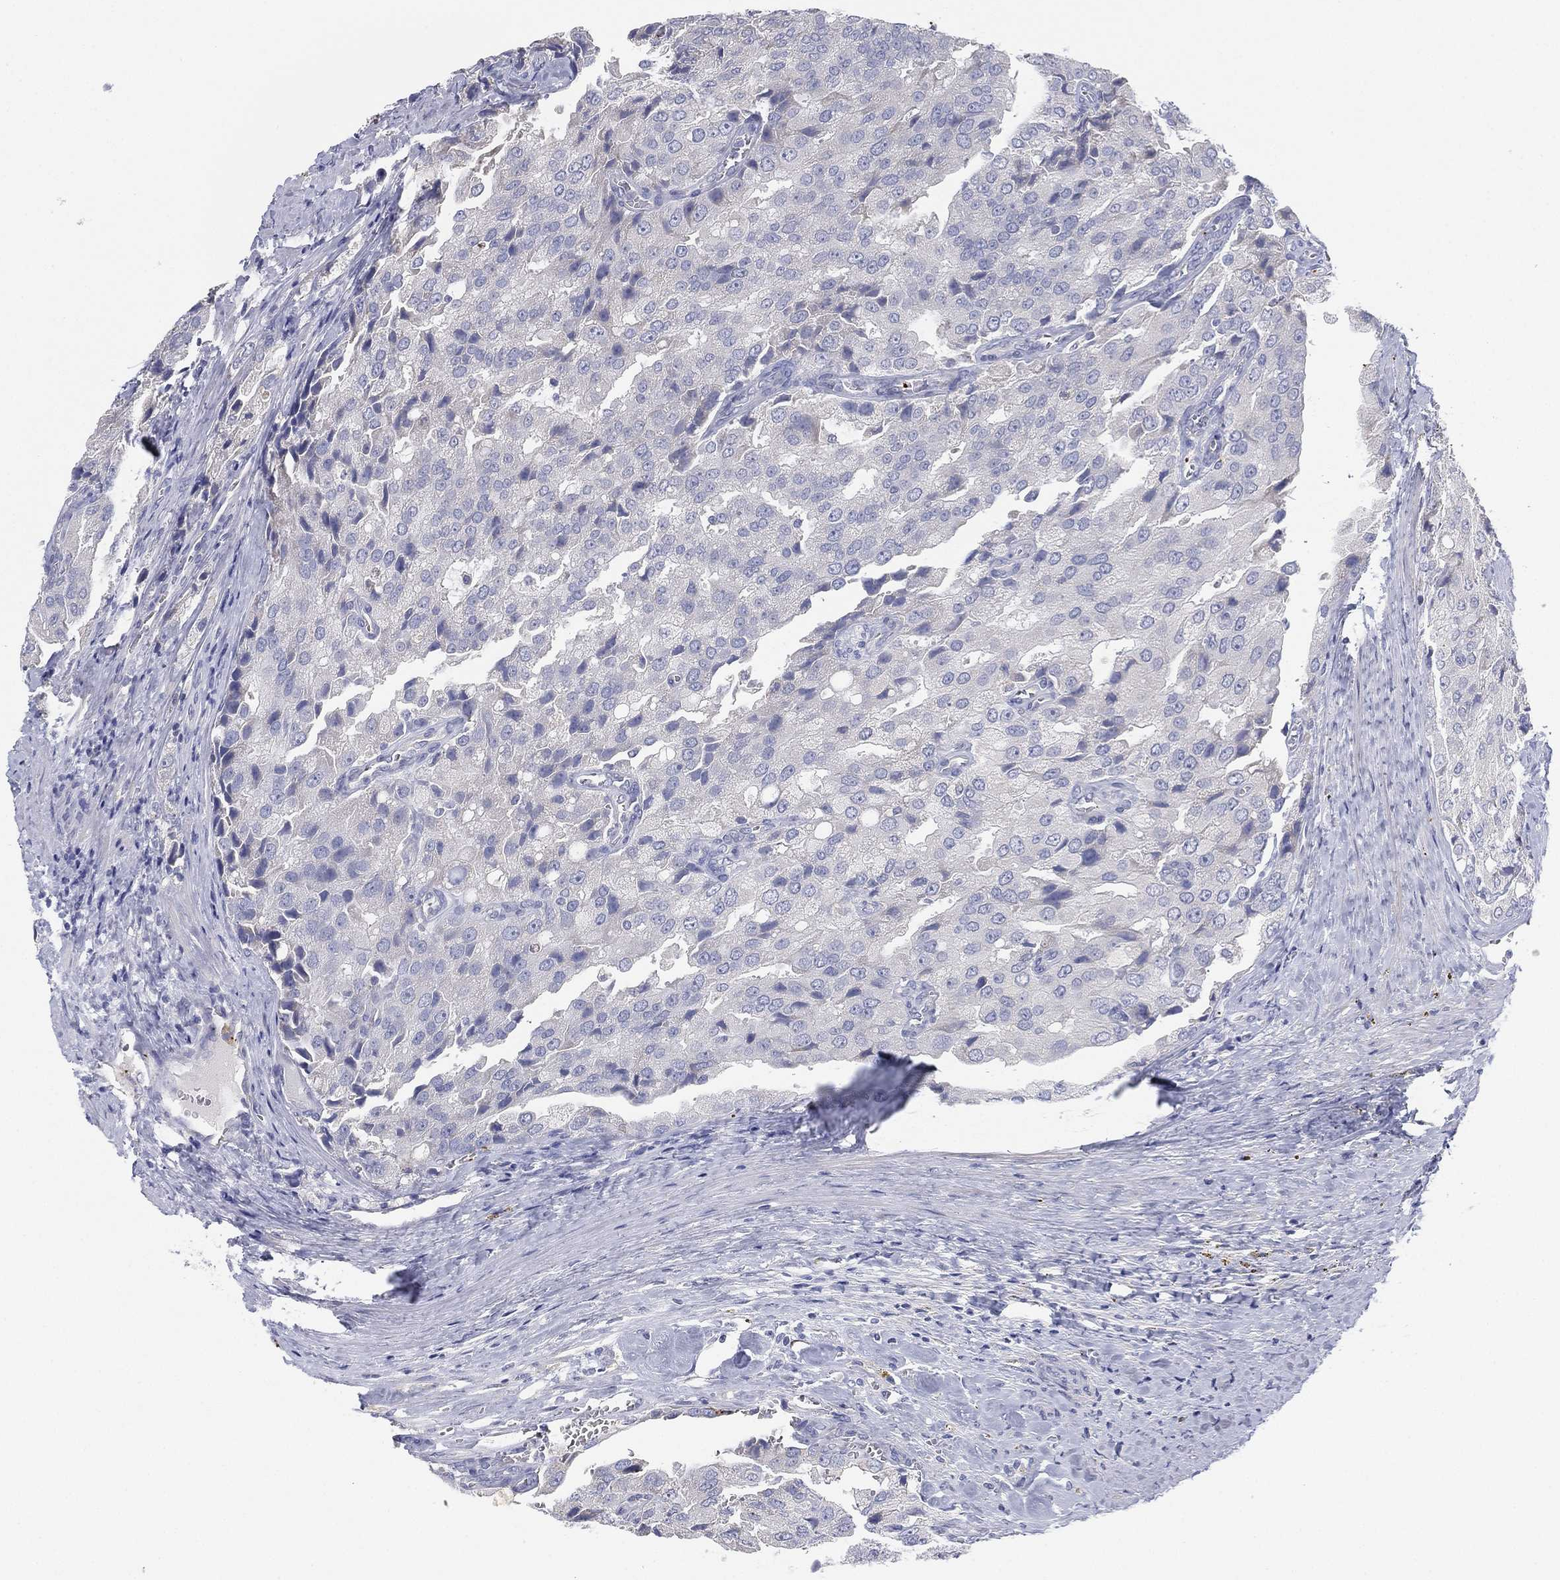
{"staining": {"intensity": "negative", "quantity": "none", "location": "none"}, "tissue": "prostate cancer", "cell_type": "Tumor cells", "image_type": "cancer", "snomed": [{"axis": "morphology", "description": "Adenocarcinoma, NOS"}, {"axis": "topography", "description": "Prostate and seminal vesicle, NOS"}, {"axis": "topography", "description": "Prostate"}], "caption": "Immunohistochemistry histopathology image of human prostate adenocarcinoma stained for a protein (brown), which demonstrates no expression in tumor cells.", "gene": "TMEM40", "patient": {"sex": "male", "age": 67}}